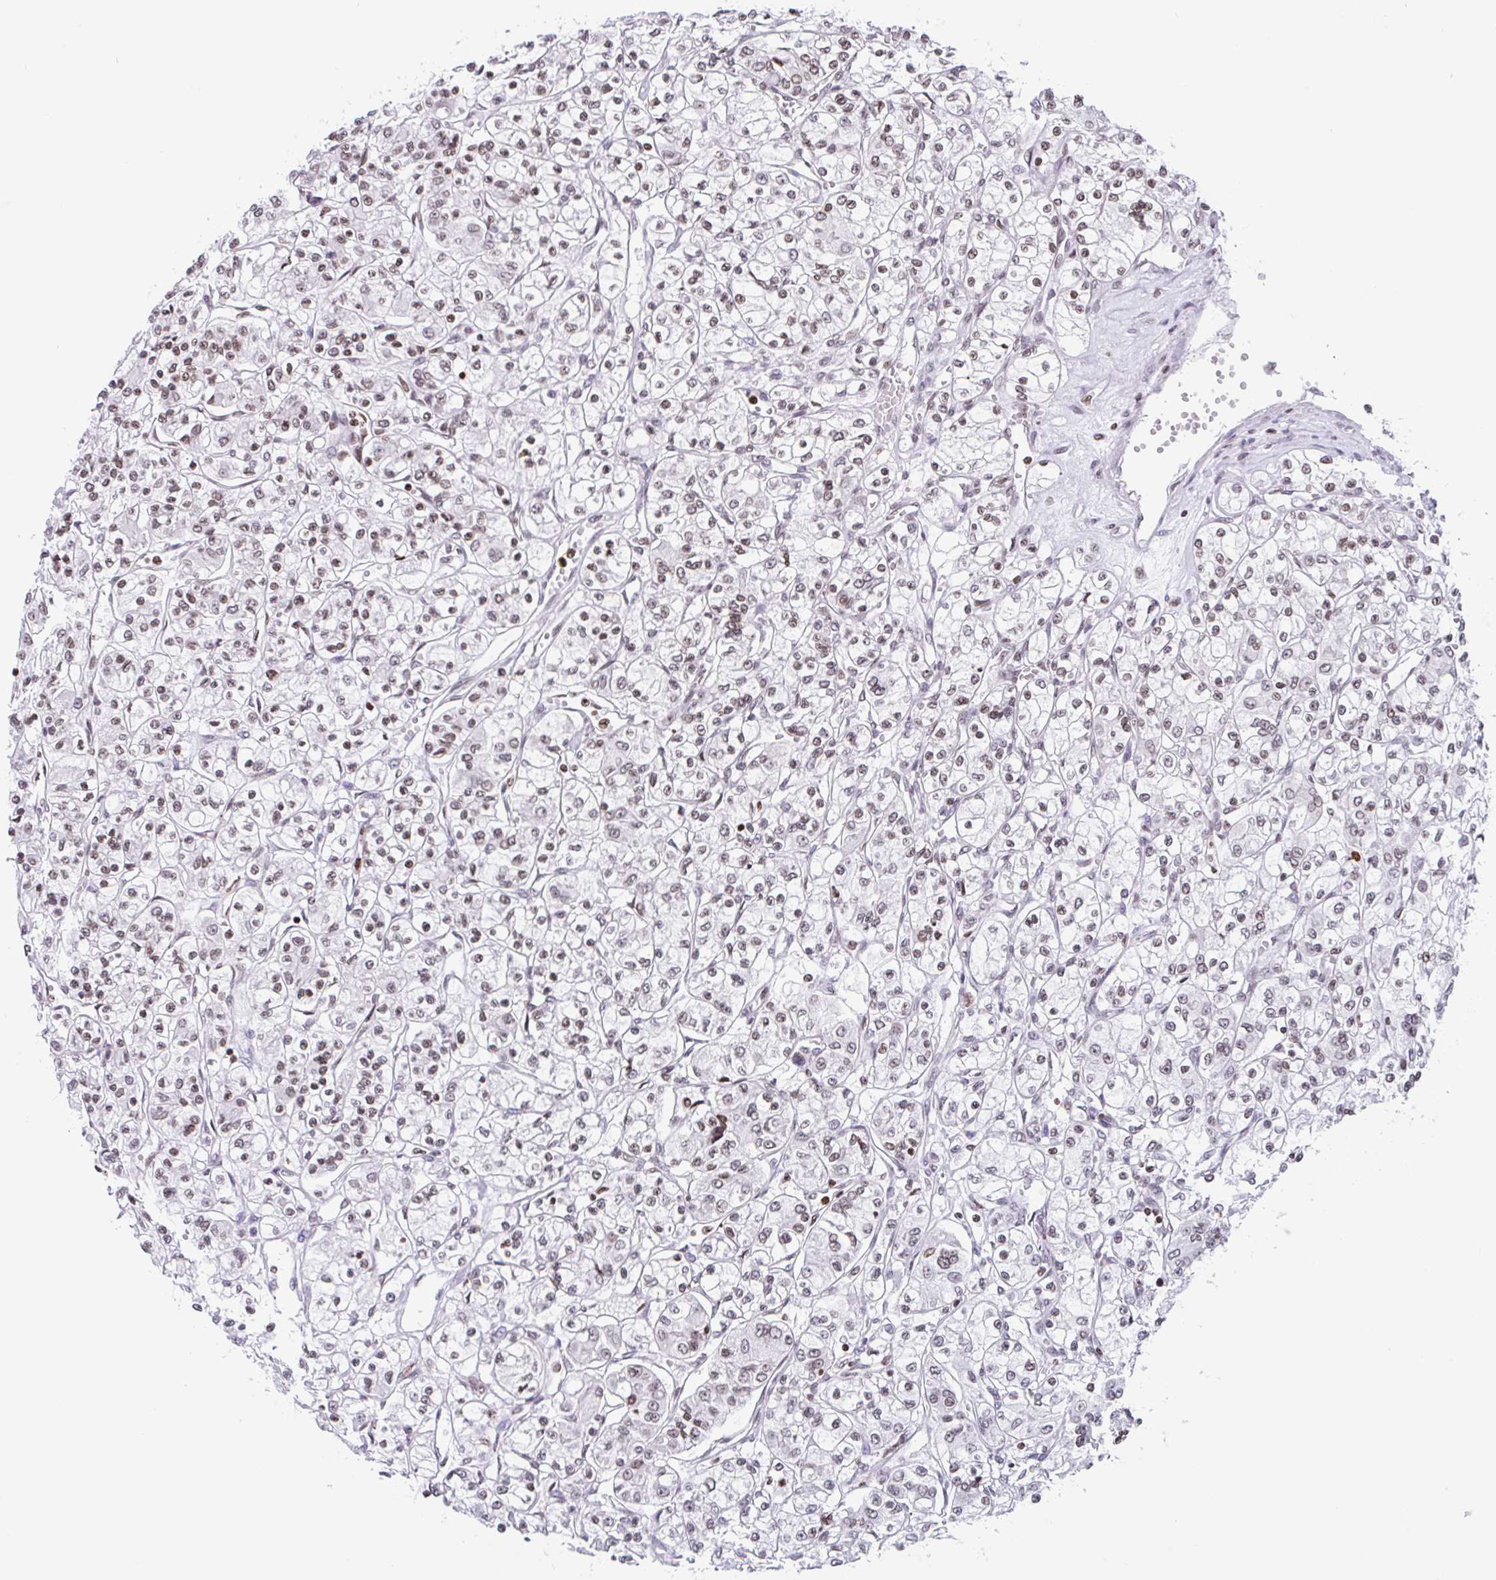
{"staining": {"intensity": "moderate", "quantity": ">75%", "location": "nuclear"}, "tissue": "renal cancer", "cell_type": "Tumor cells", "image_type": "cancer", "snomed": [{"axis": "morphology", "description": "Adenocarcinoma, NOS"}, {"axis": "topography", "description": "Kidney"}], "caption": "The micrograph demonstrates immunohistochemical staining of renal adenocarcinoma. There is moderate nuclear expression is seen in about >75% of tumor cells.", "gene": "NOL6", "patient": {"sex": "female", "age": 59}}